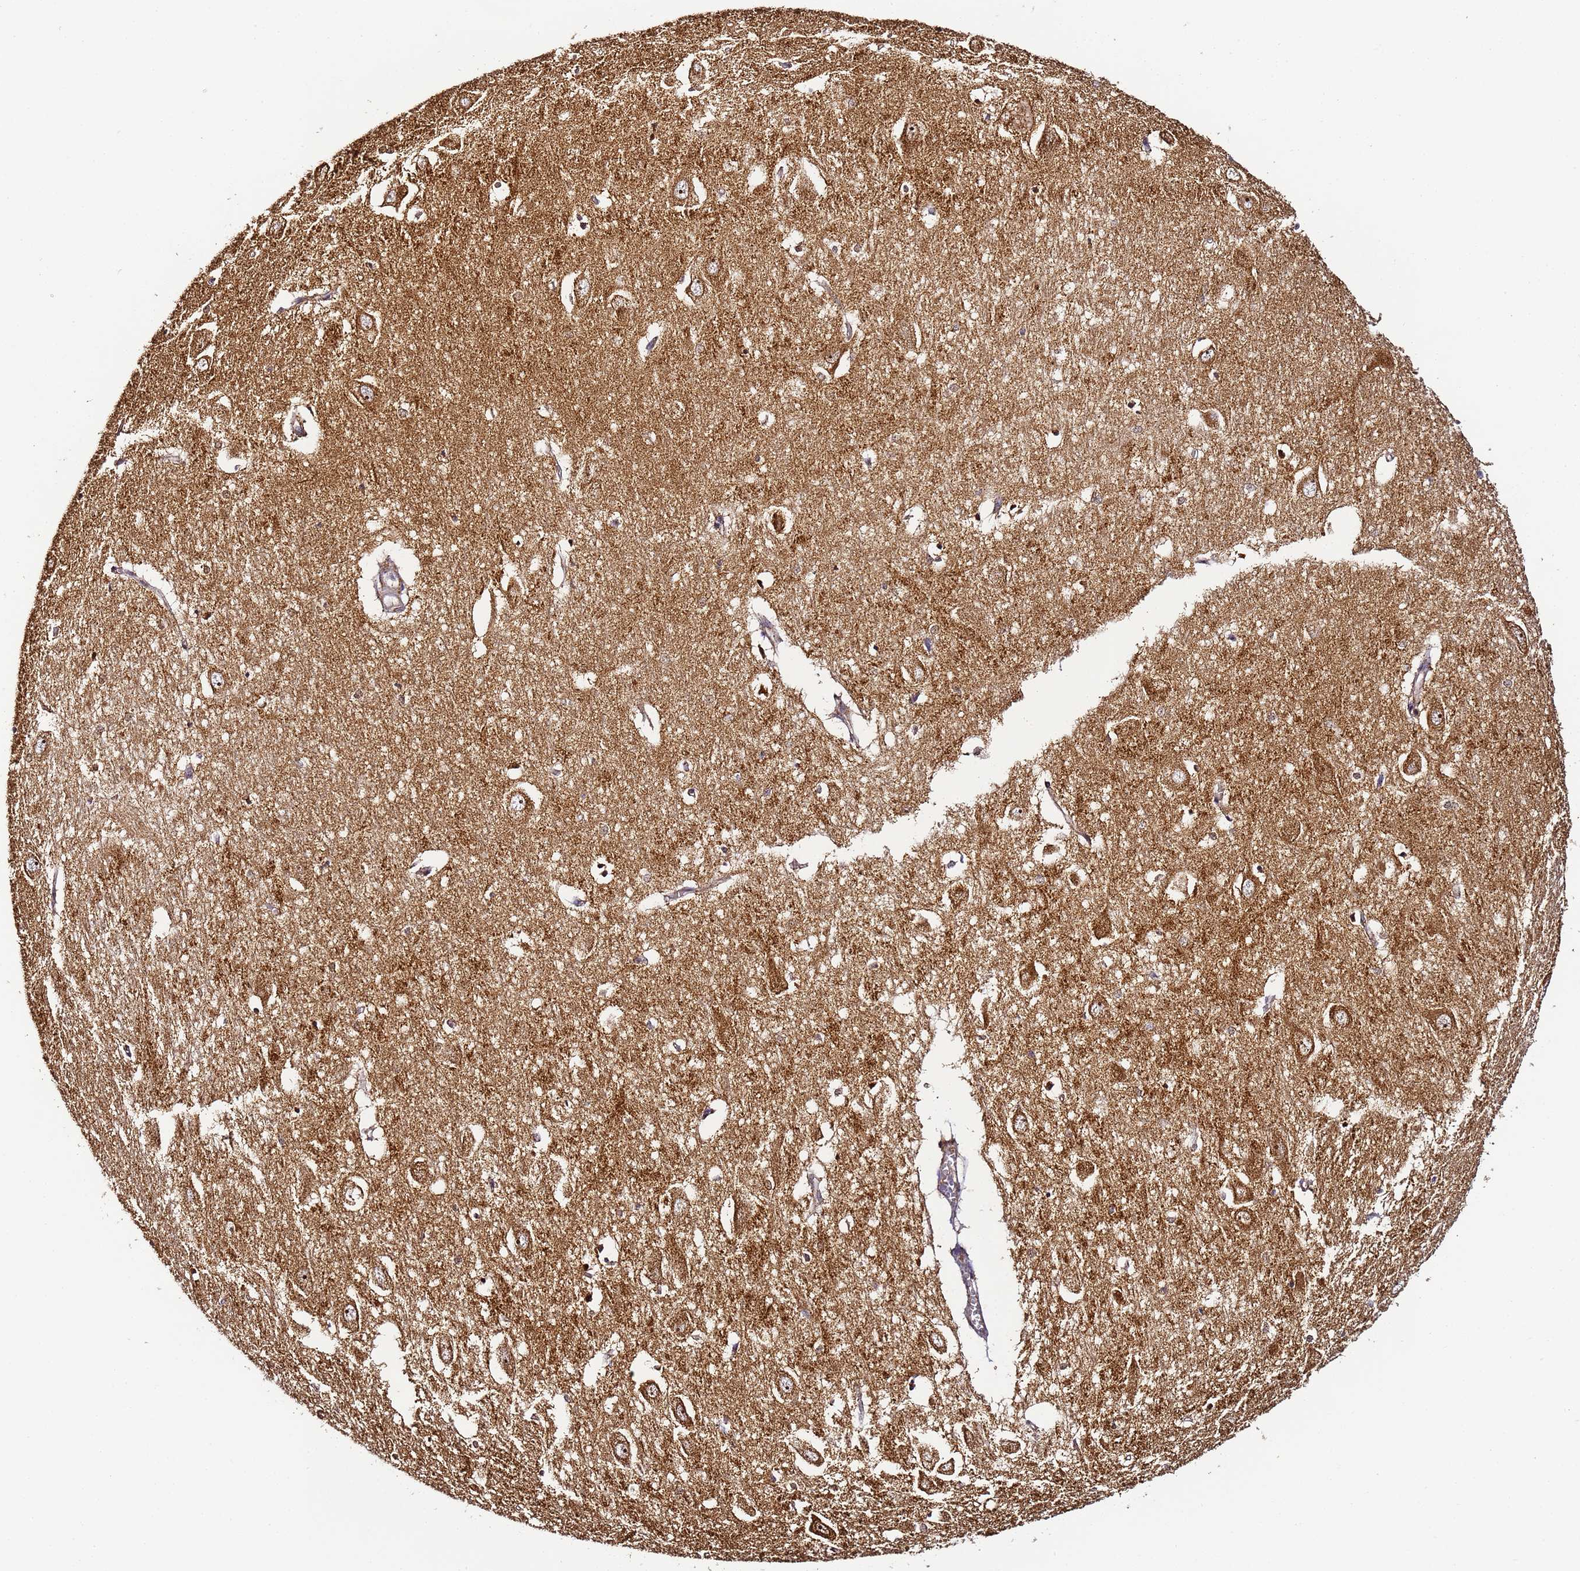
{"staining": {"intensity": "weak", "quantity": "<25%", "location": "cytoplasmic/membranous"}, "tissue": "hippocampus", "cell_type": "Glial cells", "image_type": "normal", "snomed": [{"axis": "morphology", "description": "Normal tissue, NOS"}, {"axis": "topography", "description": "Hippocampus"}], "caption": "Immunohistochemical staining of benign human hippocampus shows no significant staining in glial cells. (DAB (3,3'-diaminobenzidine) immunohistochemistry, high magnification).", "gene": "FRG2B", "patient": {"sex": "female", "age": 64}}